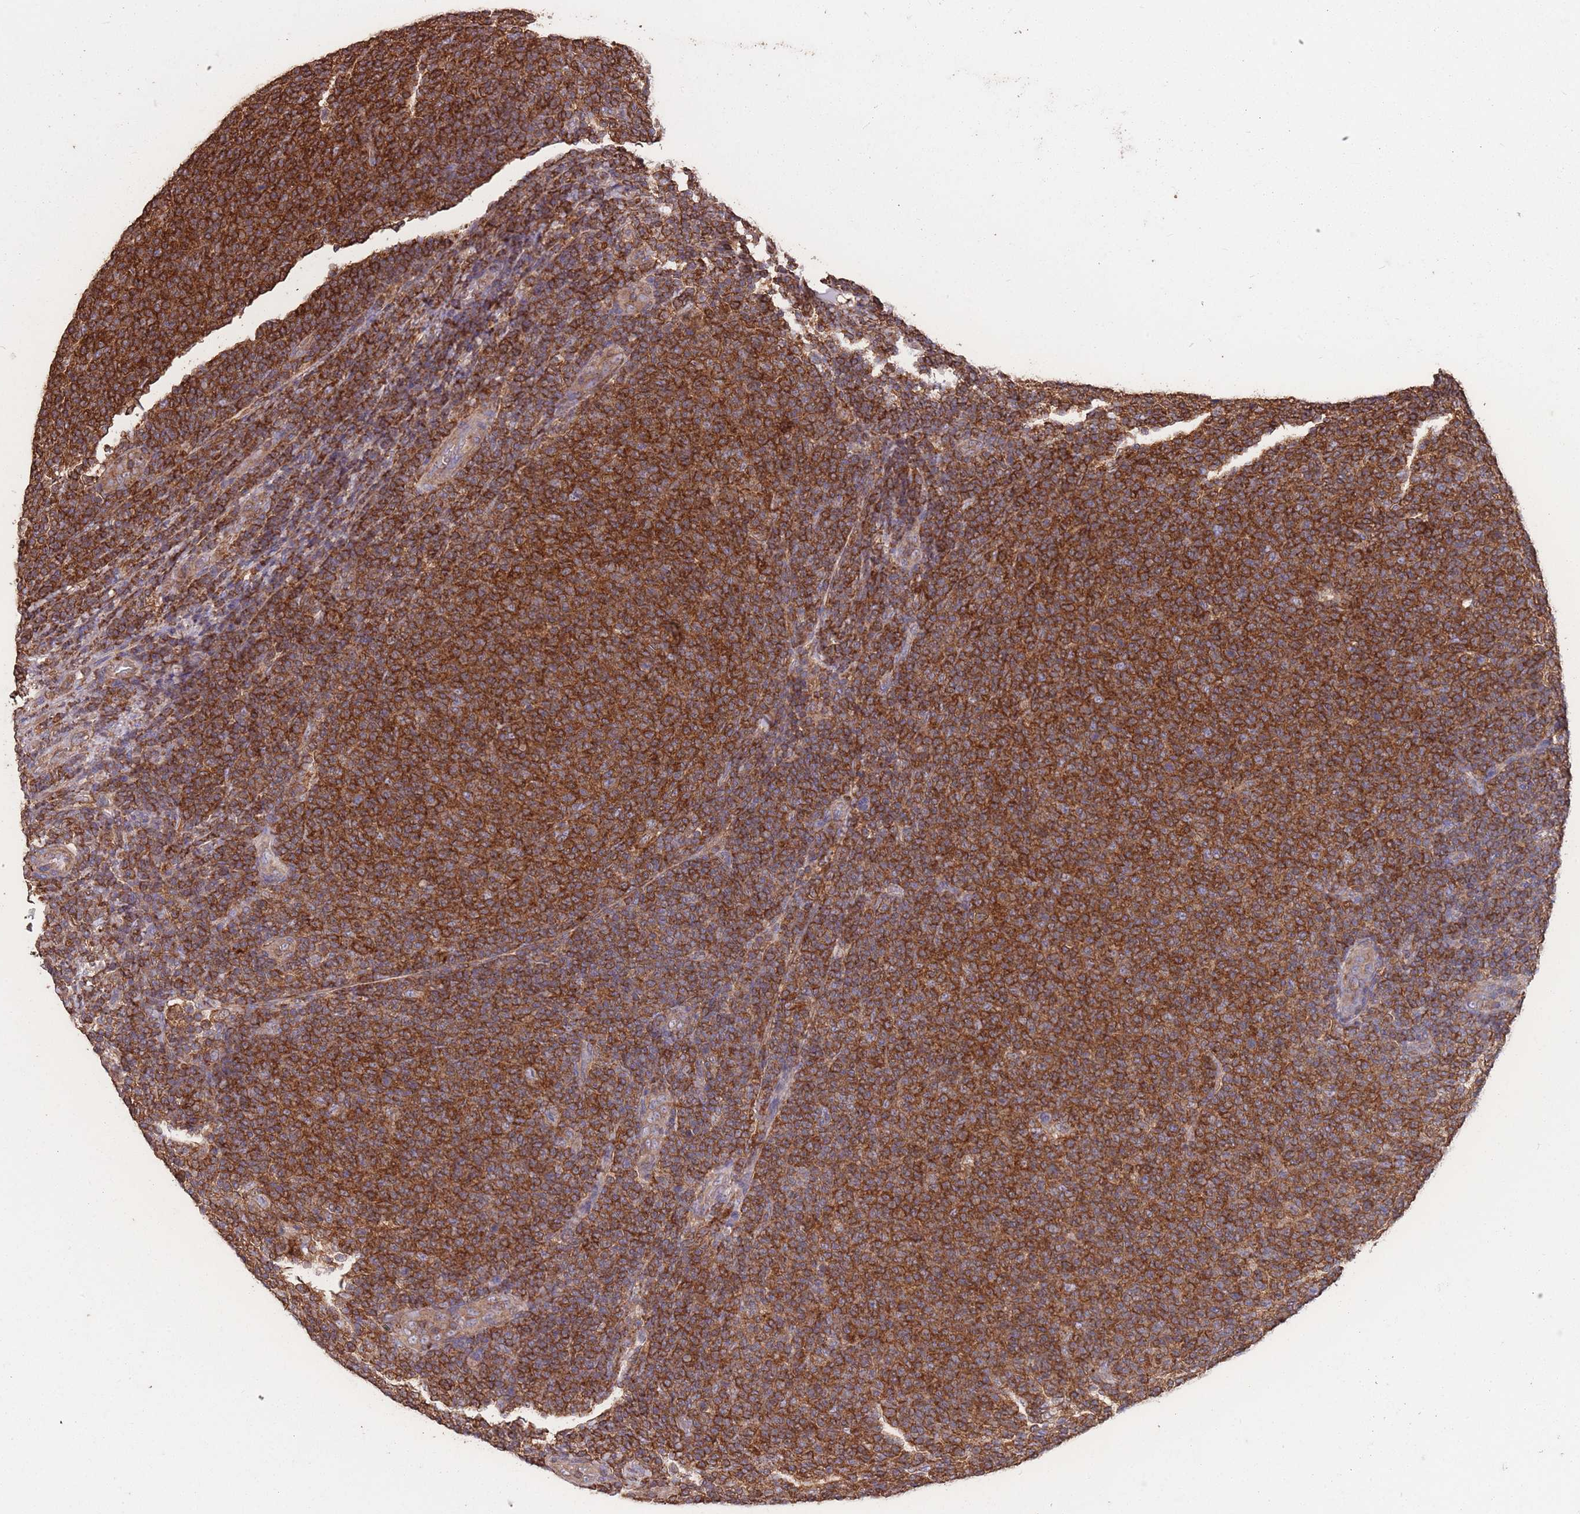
{"staining": {"intensity": "strong", "quantity": ">75%", "location": "cytoplasmic/membranous"}, "tissue": "lymphoma", "cell_type": "Tumor cells", "image_type": "cancer", "snomed": [{"axis": "morphology", "description": "Malignant lymphoma, non-Hodgkin's type, Low grade"}, {"axis": "topography", "description": "Lymph node"}], "caption": "Immunohistochemical staining of lymphoma displays high levels of strong cytoplasmic/membranous expression in about >75% of tumor cells. (brown staining indicates protein expression, while blue staining denotes nuclei).", "gene": "NUDT21", "patient": {"sex": "male", "age": 66}}